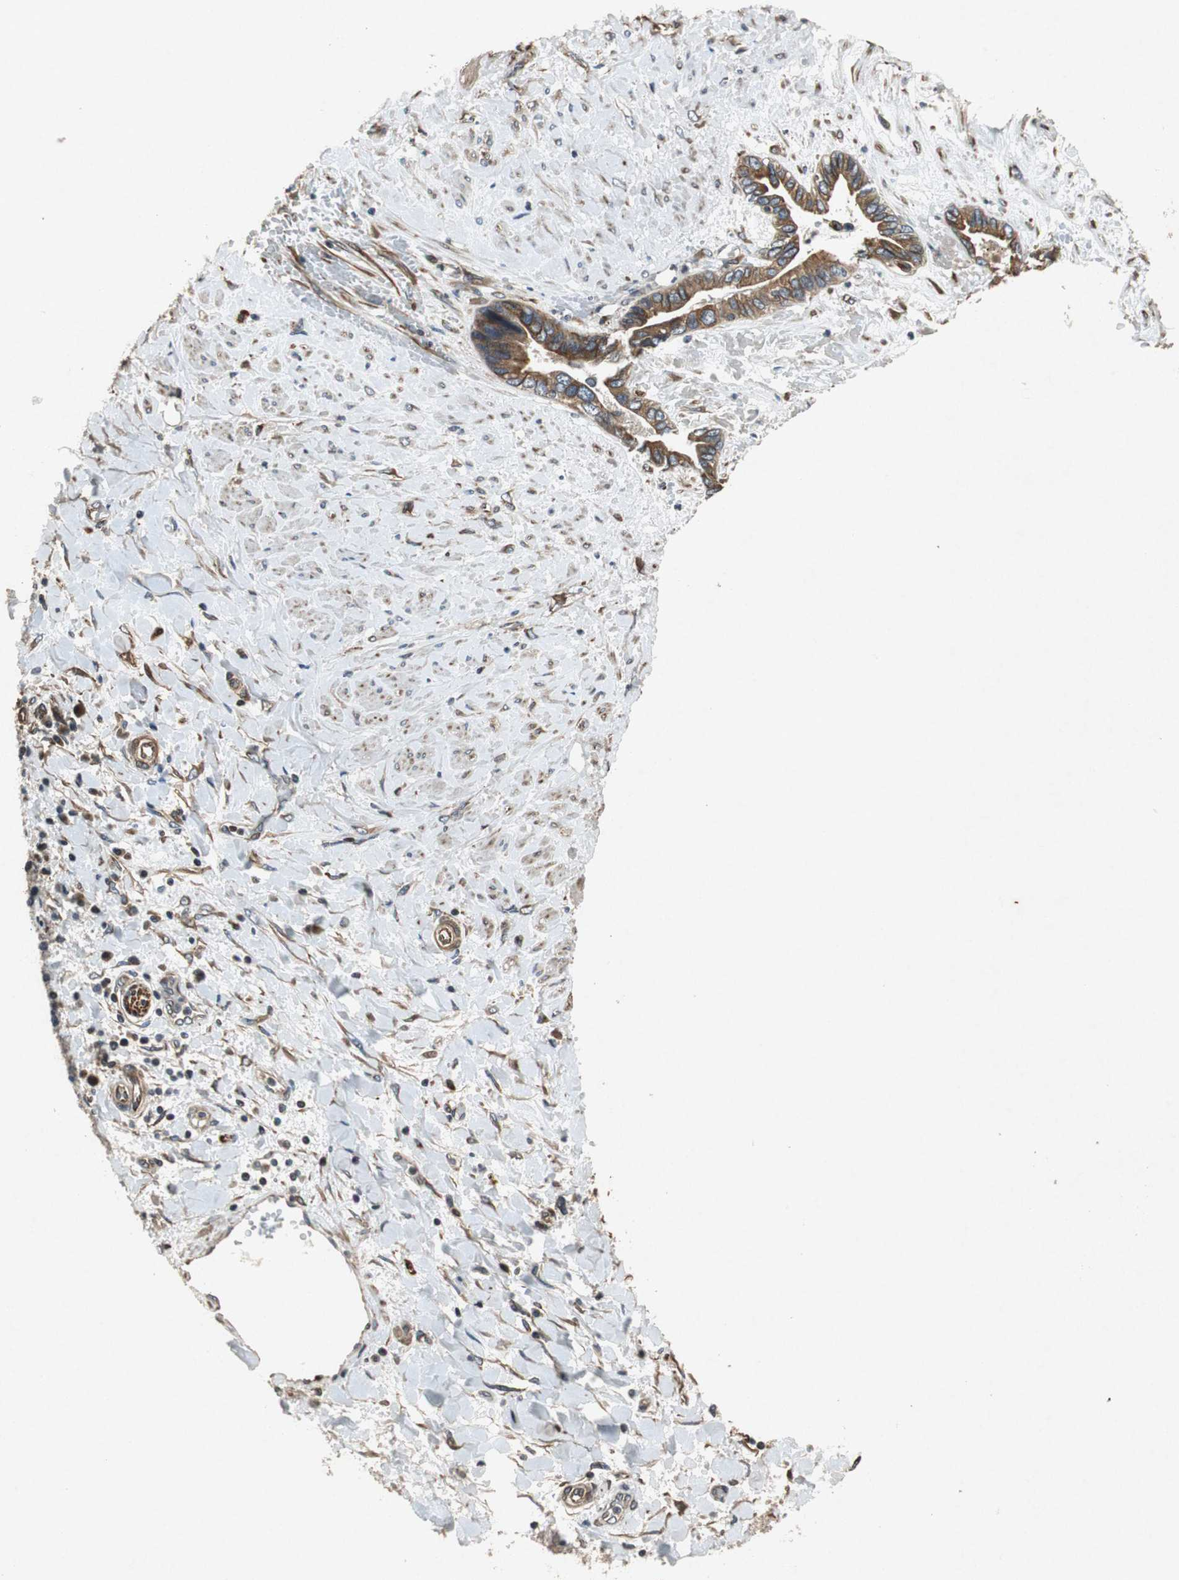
{"staining": {"intensity": "strong", "quantity": ">75%", "location": "cytoplasmic/membranous"}, "tissue": "liver cancer", "cell_type": "Tumor cells", "image_type": "cancer", "snomed": [{"axis": "morphology", "description": "Cholangiocarcinoma"}, {"axis": "topography", "description": "Liver"}], "caption": "Strong cytoplasmic/membranous staining for a protein is seen in about >75% of tumor cells of liver cholangiocarcinoma using immunohistochemistry (IHC).", "gene": "TUBA4A", "patient": {"sex": "female", "age": 65}}